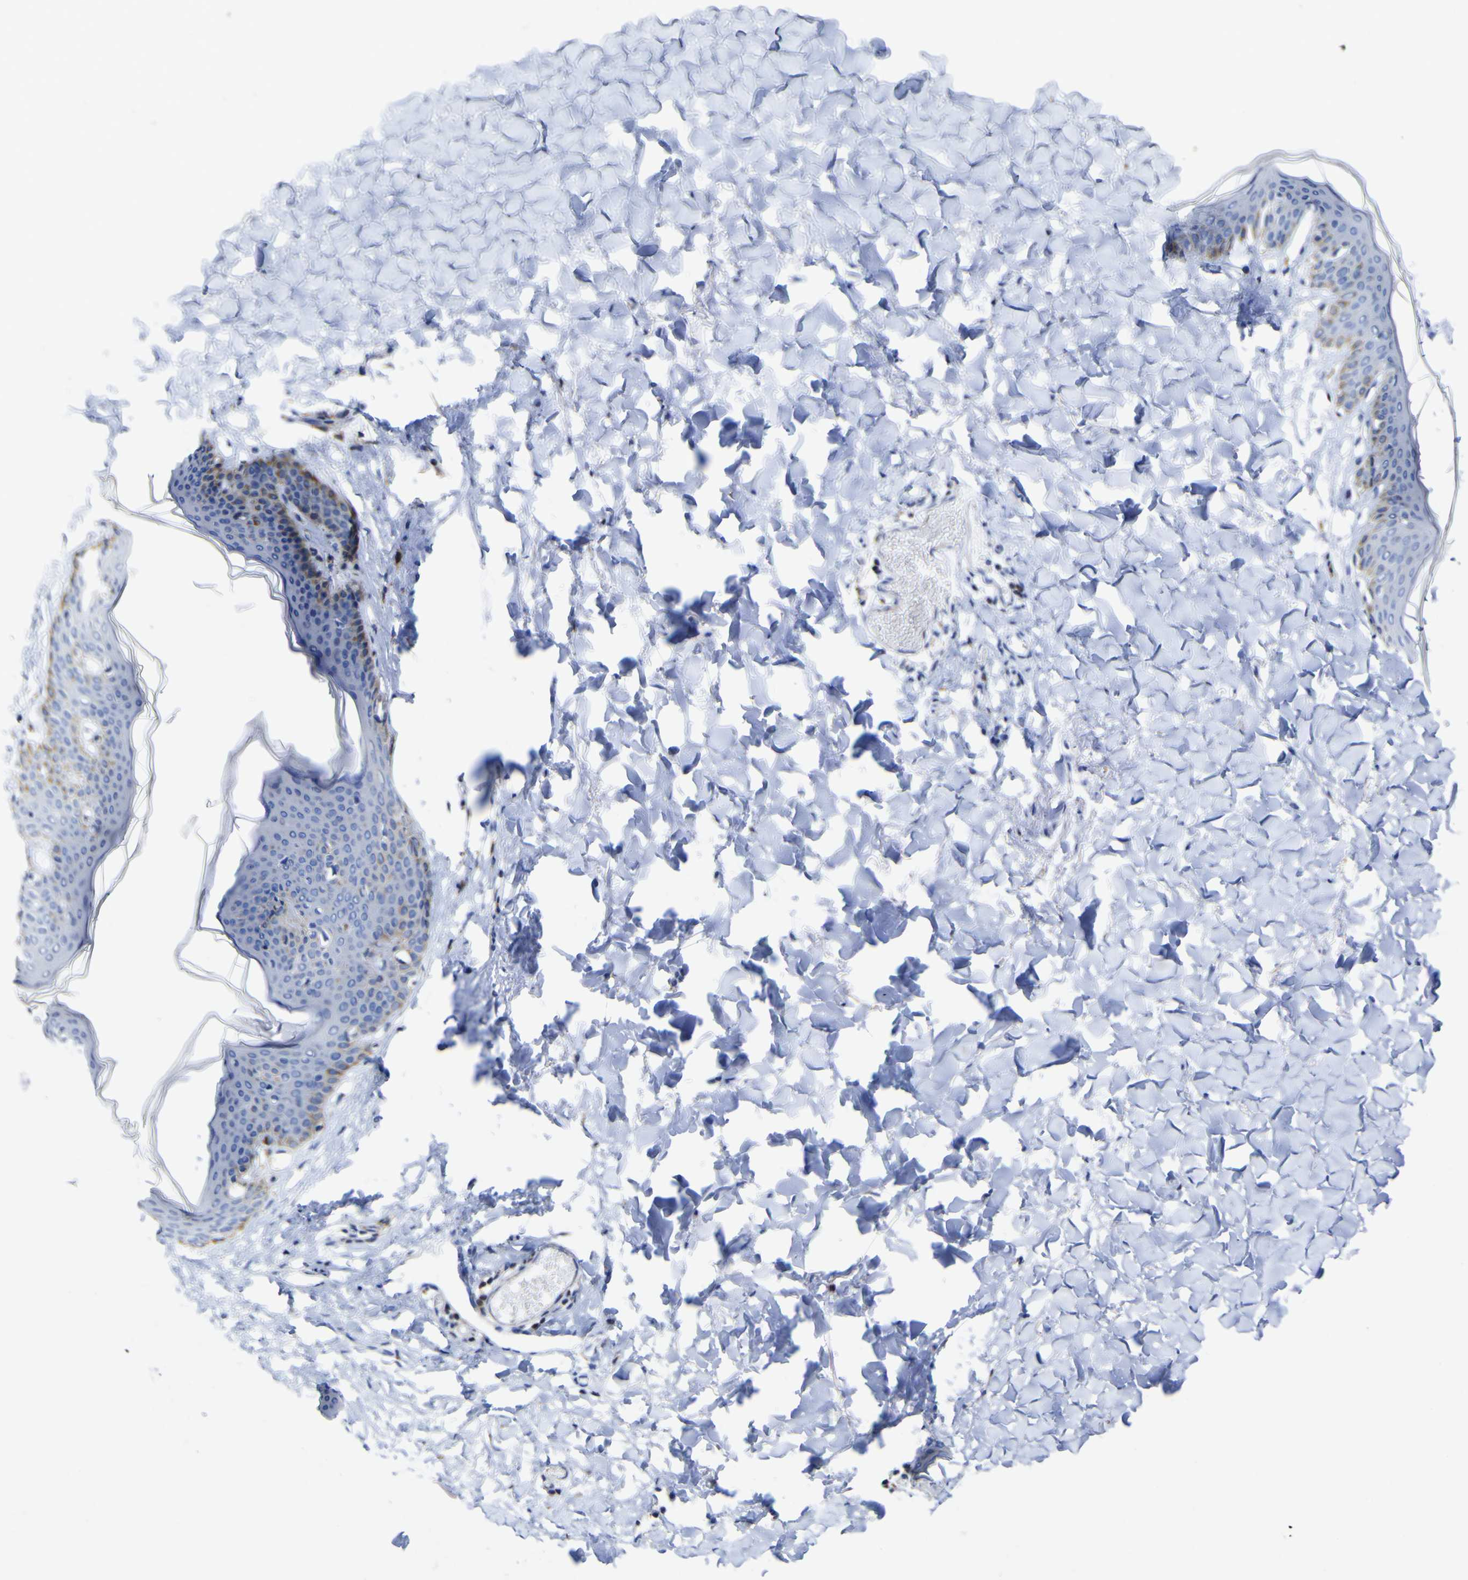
{"staining": {"intensity": "moderate", "quantity": "<25%", "location": "cytoplasmic/membranous"}, "tissue": "skin", "cell_type": "Fibroblasts", "image_type": "normal", "snomed": [{"axis": "morphology", "description": "Normal tissue, NOS"}, {"axis": "topography", "description": "Skin"}], "caption": "This micrograph shows benign skin stained with immunohistochemistry to label a protein in brown. The cytoplasmic/membranous of fibroblasts show moderate positivity for the protein. Nuclei are counter-stained blue.", "gene": "CCDC90B", "patient": {"sex": "female", "age": 17}}